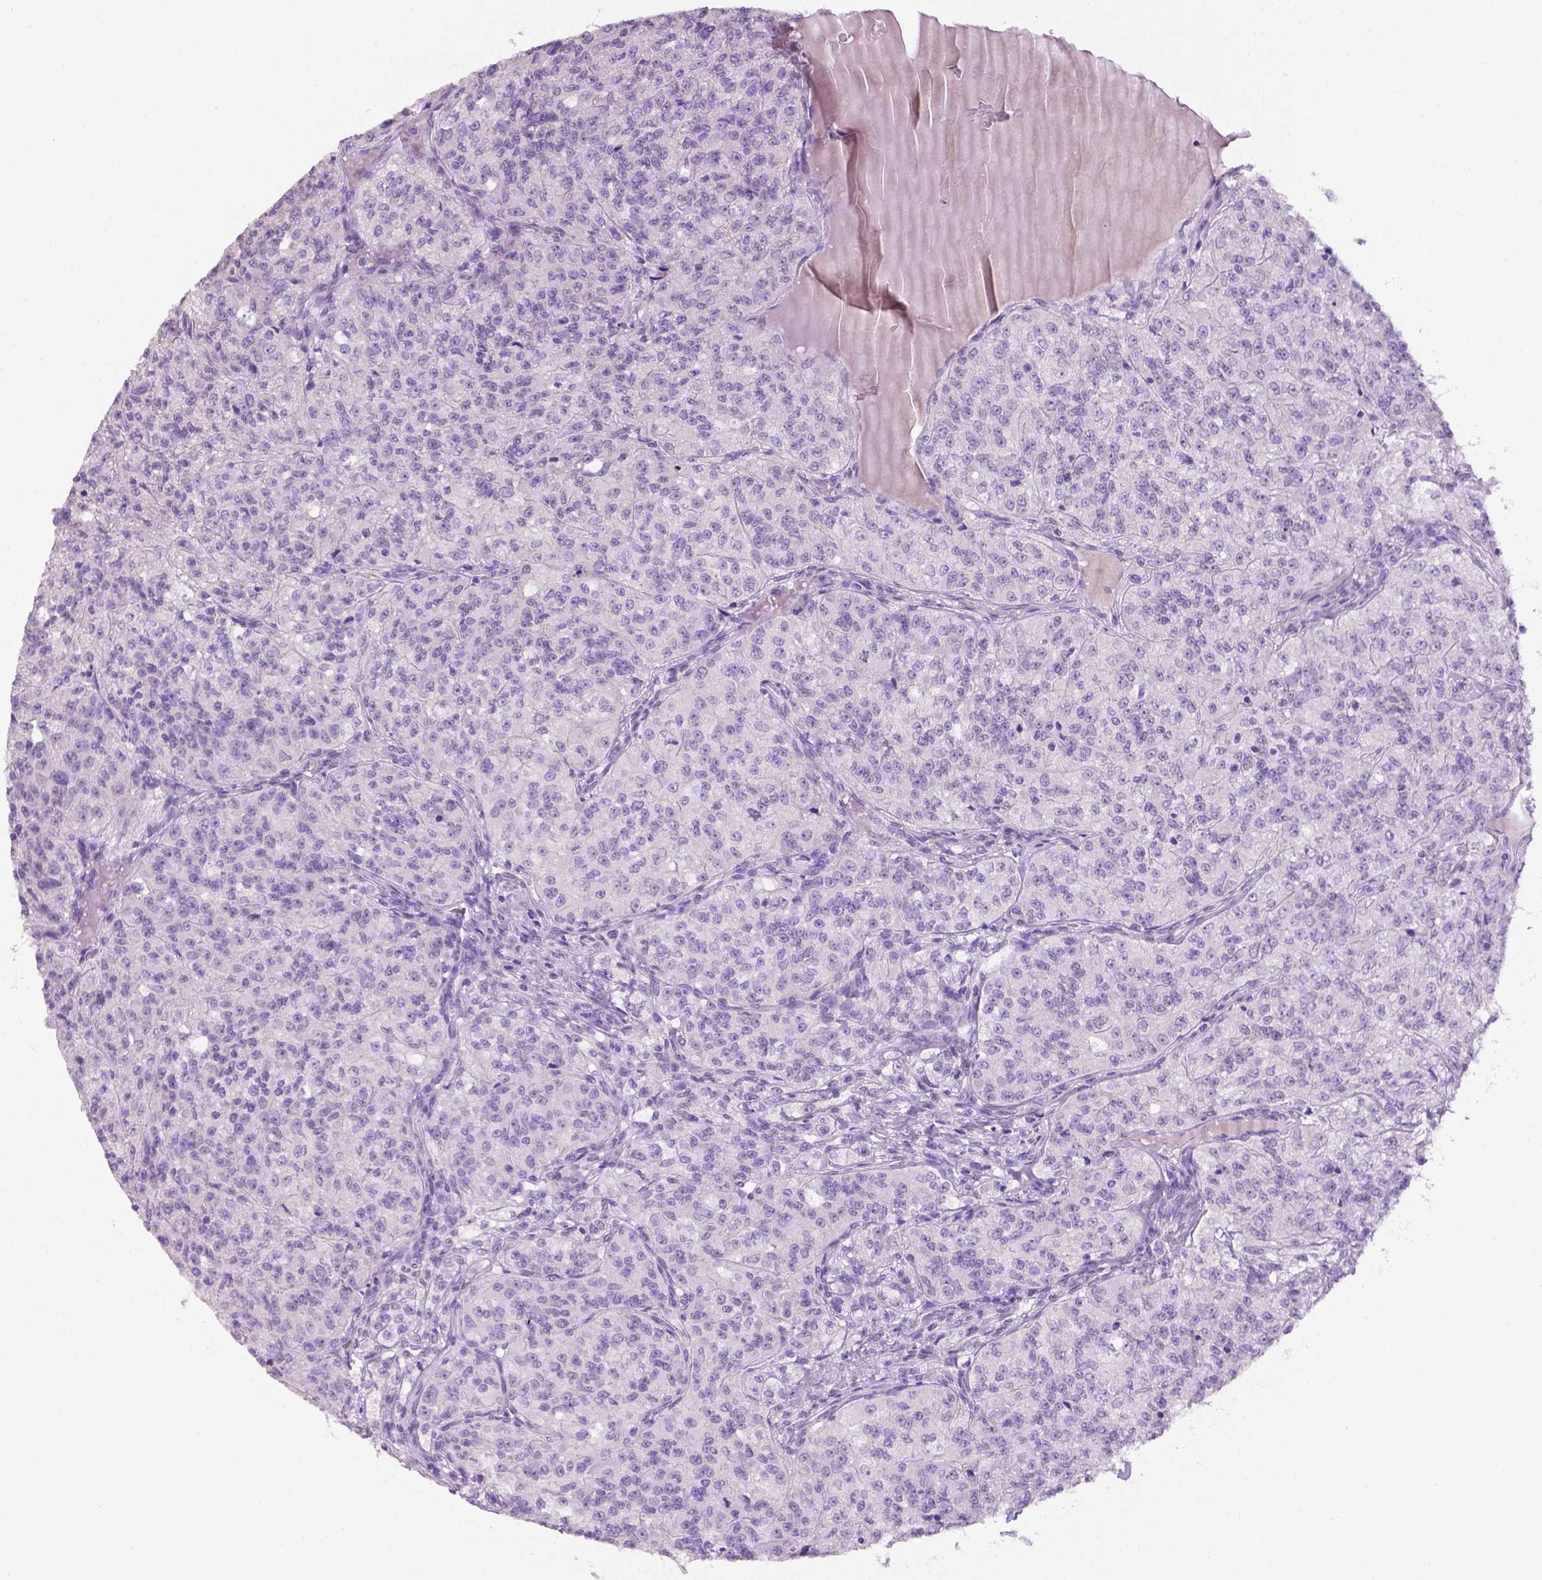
{"staining": {"intensity": "negative", "quantity": "none", "location": "none"}, "tissue": "renal cancer", "cell_type": "Tumor cells", "image_type": "cancer", "snomed": [{"axis": "morphology", "description": "Adenocarcinoma, NOS"}, {"axis": "topography", "description": "Kidney"}], "caption": "Image shows no protein positivity in tumor cells of renal cancer tissue.", "gene": "PHGR1", "patient": {"sex": "female", "age": 63}}